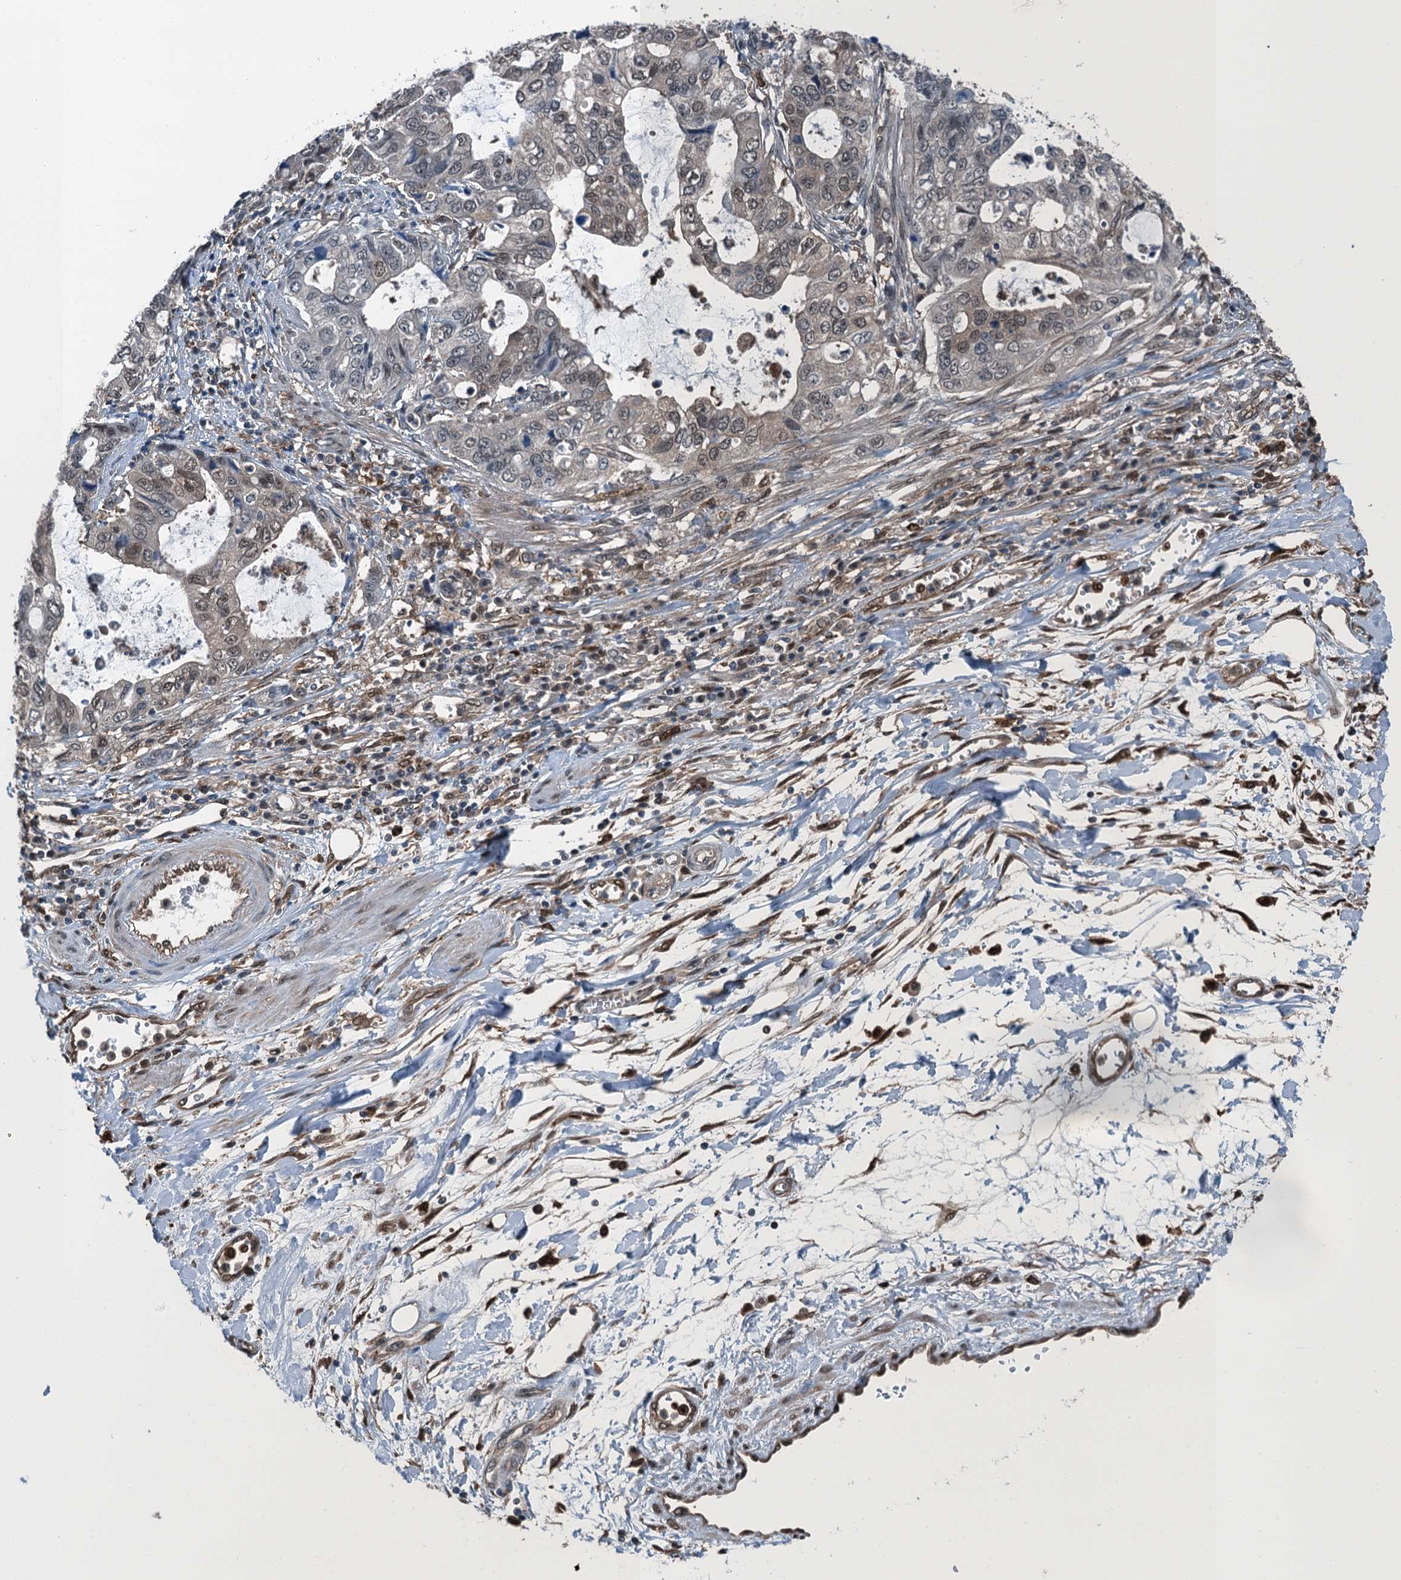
{"staining": {"intensity": "weak", "quantity": "<25%", "location": "nuclear"}, "tissue": "stomach cancer", "cell_type": "Tumor cells", "image_type": "cancer", "snomed": [{"axis": "morphology", "description": "Adenocarcinoma, NOS"}, {"axis": "topography", "description": "Stomach, upper"}], "caption": "Stomach cancer (adenocarcinoma) stained for a protein using immunohistochemistry (IHC) reveals no expression tumor cells.", "gene": "RNH1", "patient": {"sex": "female", "age": 52}}